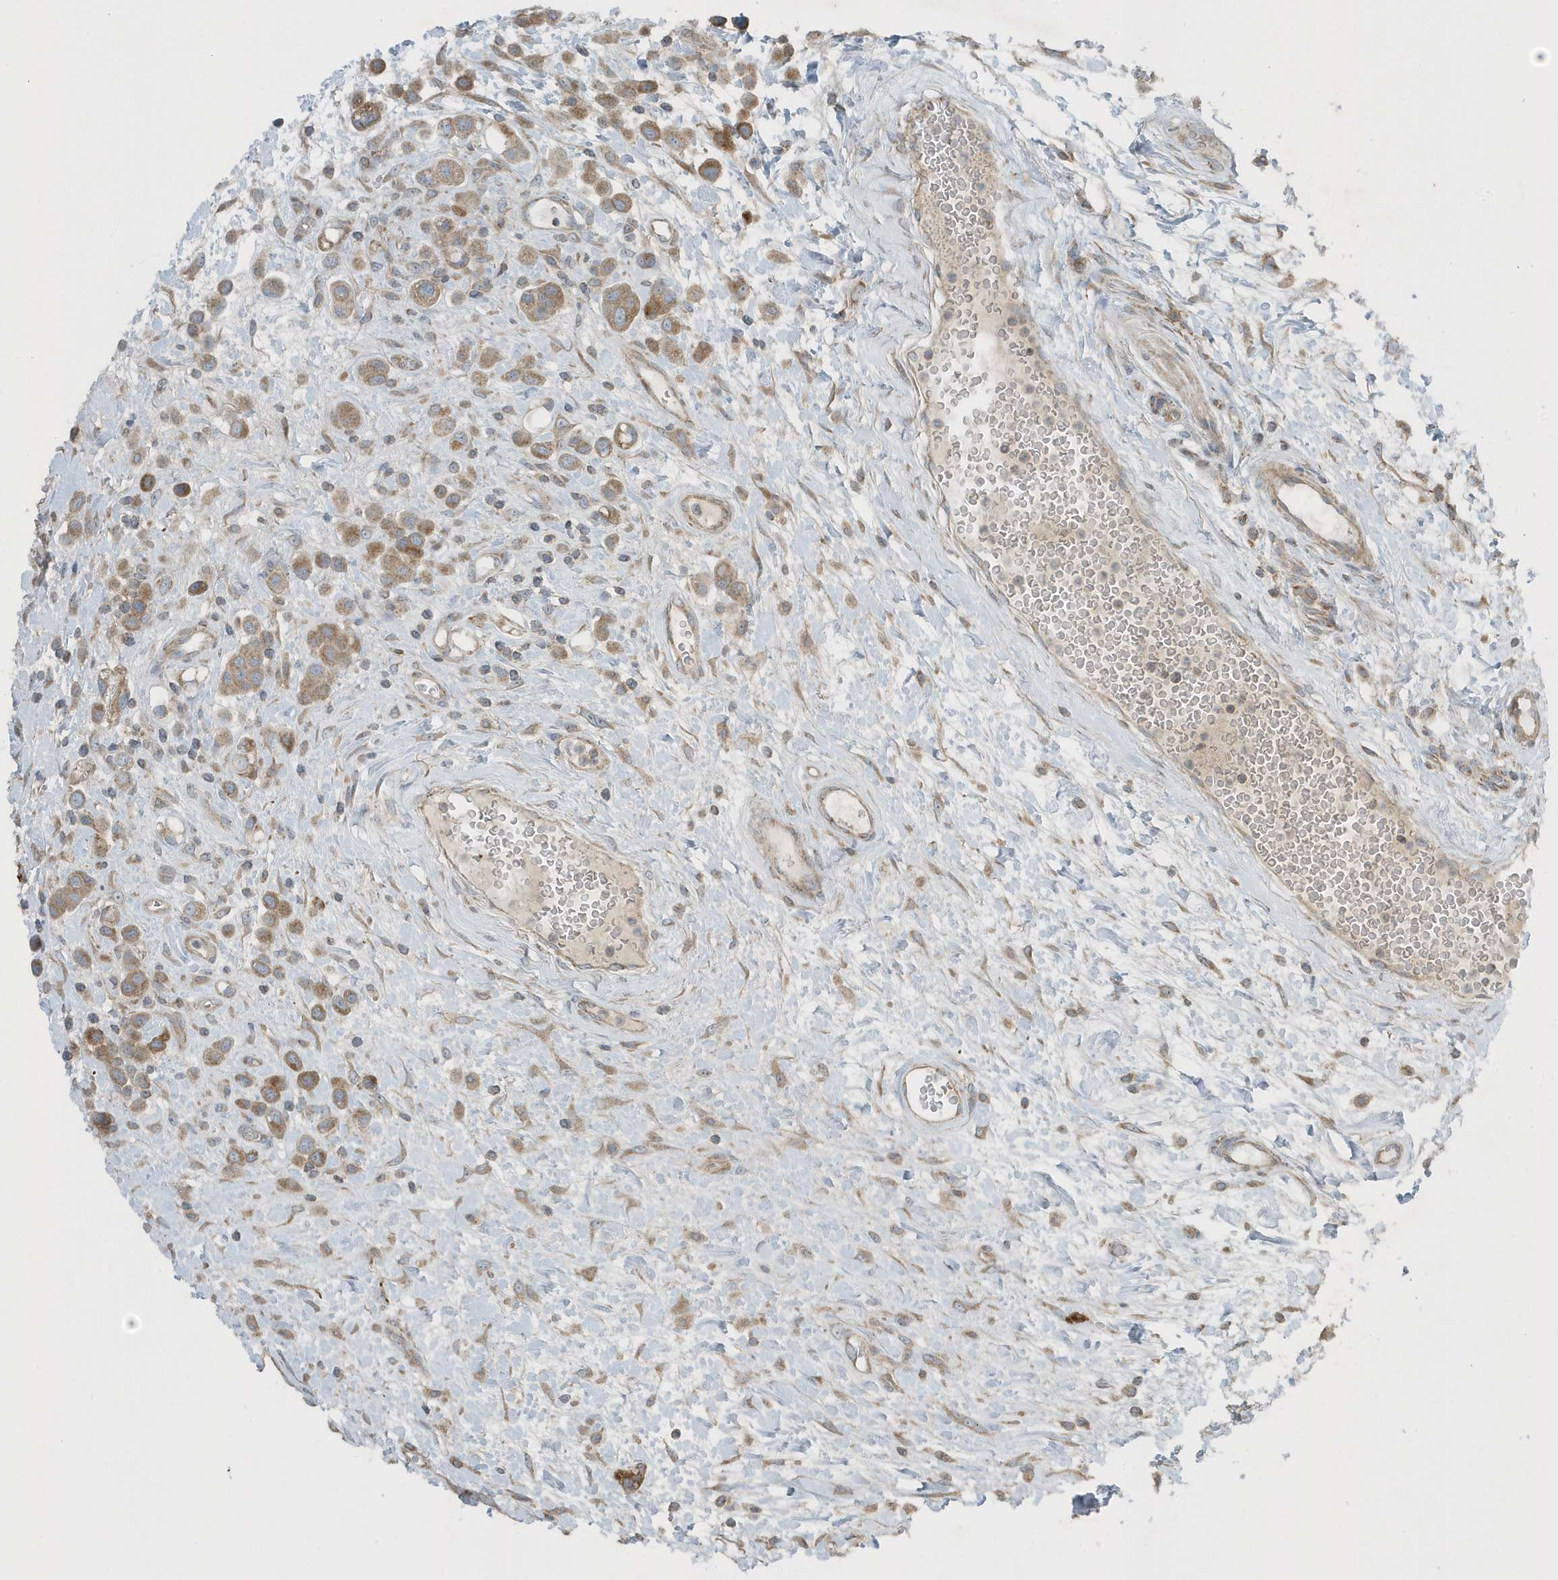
{"staining": {"intensity": "moderate", "quantity": ">75%", "location": "cytoplasmic/membranous"}, "tissue": "urothelial cancer", "cell_type": "Tumor cells", "image_type": "cancer", "snomed": [{"axis": "morphology", "description": "Urothelial carcinoma, High grade"}, {"axis": "topography", "description": "Urinary bladder"}], "caption": "Moderate cytoplasmic/membranous positivity is identified in approximately >75% of tumor cells in urothelial carcinoma (high-grade).", "gene": "SLC38A2", "patient": {"sex": "male", "age": 50}}